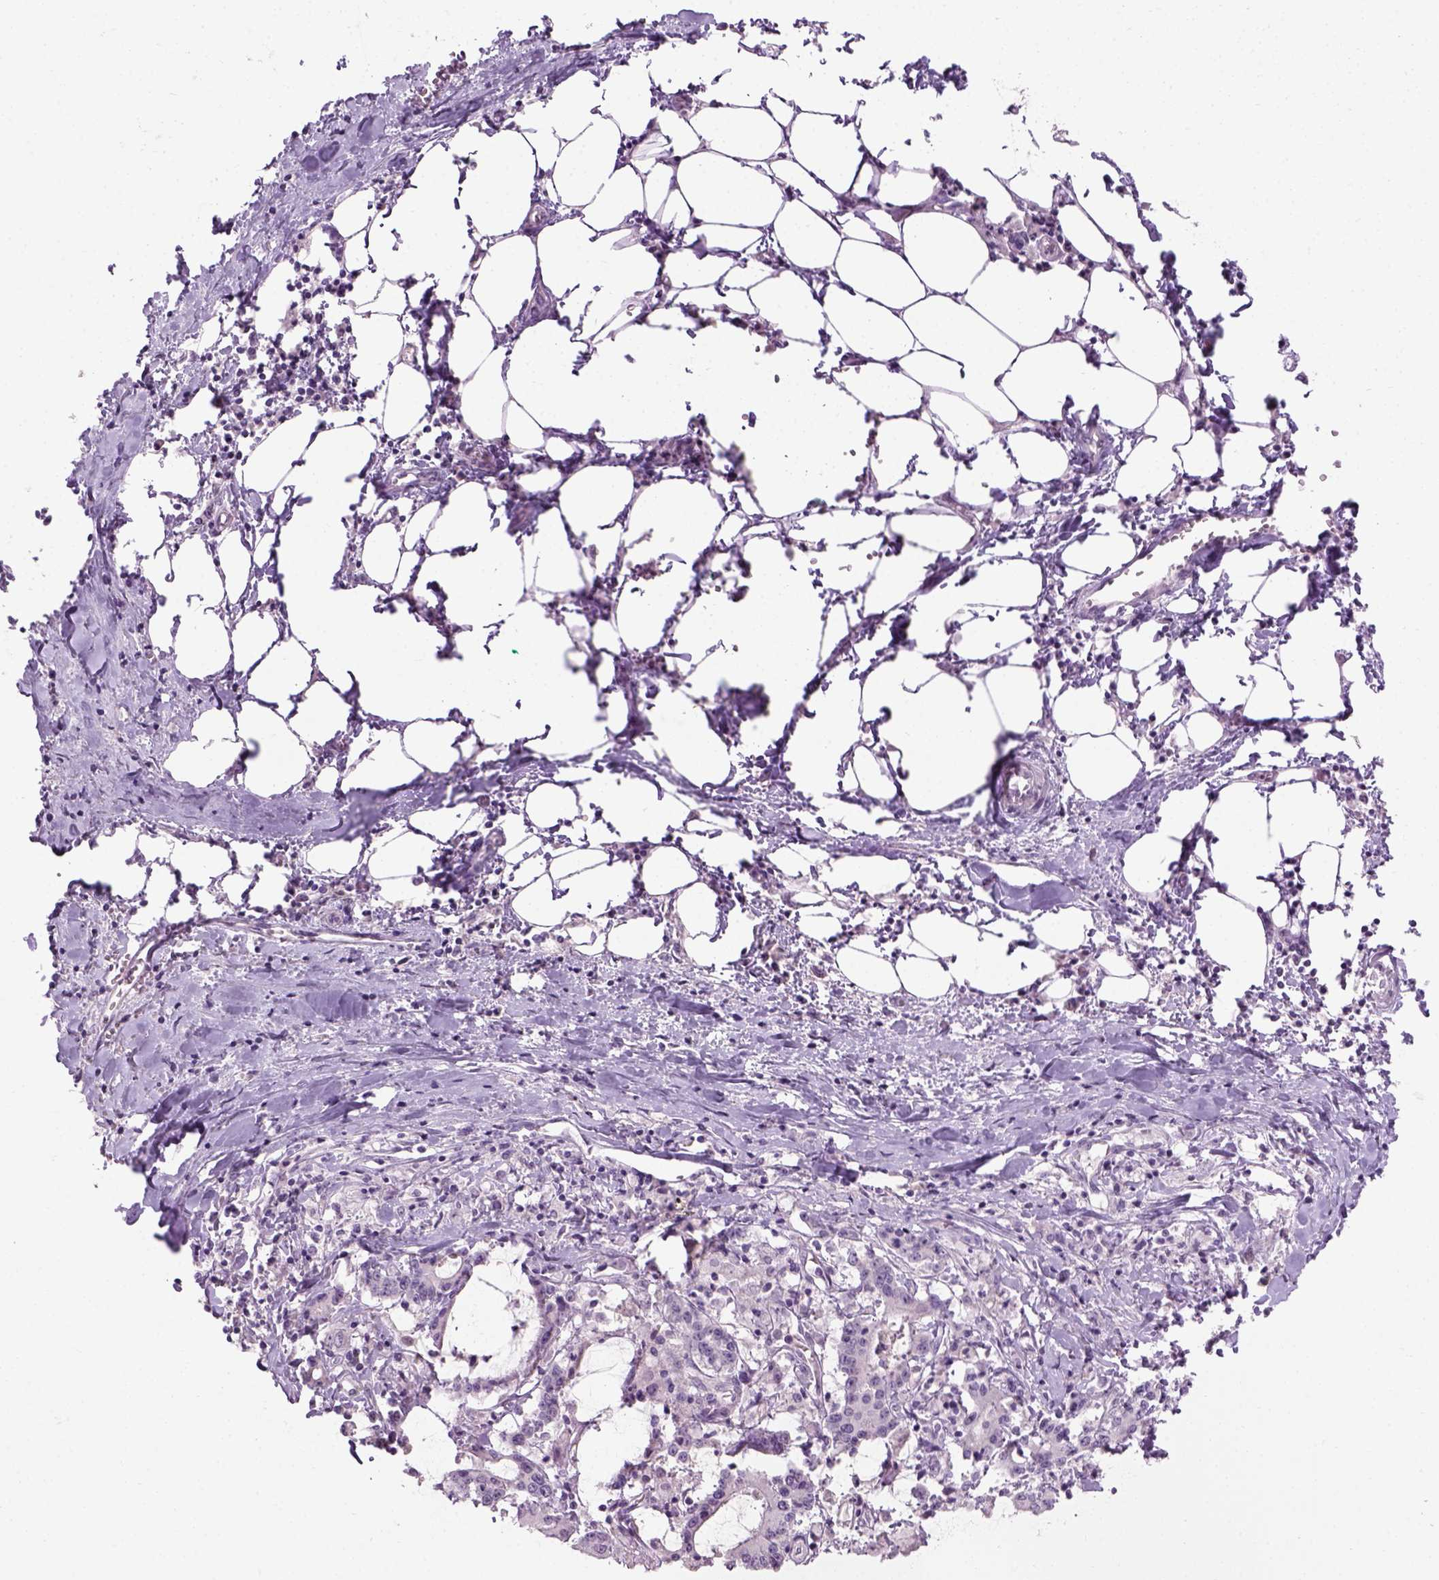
{"staining": {"intensity": "negative", "quantity": "none", "location": "none"}, "tissue": "stomach cancer", "cell_type": "Tumor cells", "image_type": "cancer", "snomed": [{"axis": "morphology", "description": "Adenocarcinoma, NOS"}, {"axis": "topography", "description": "Stomach, upper"}], "caption": "Image shows no significant protein positivity in tumor cells of adenocarcinoma (stomach).", "gene": "GABRB2", "patient": {"sex": "male", "age": 68}}